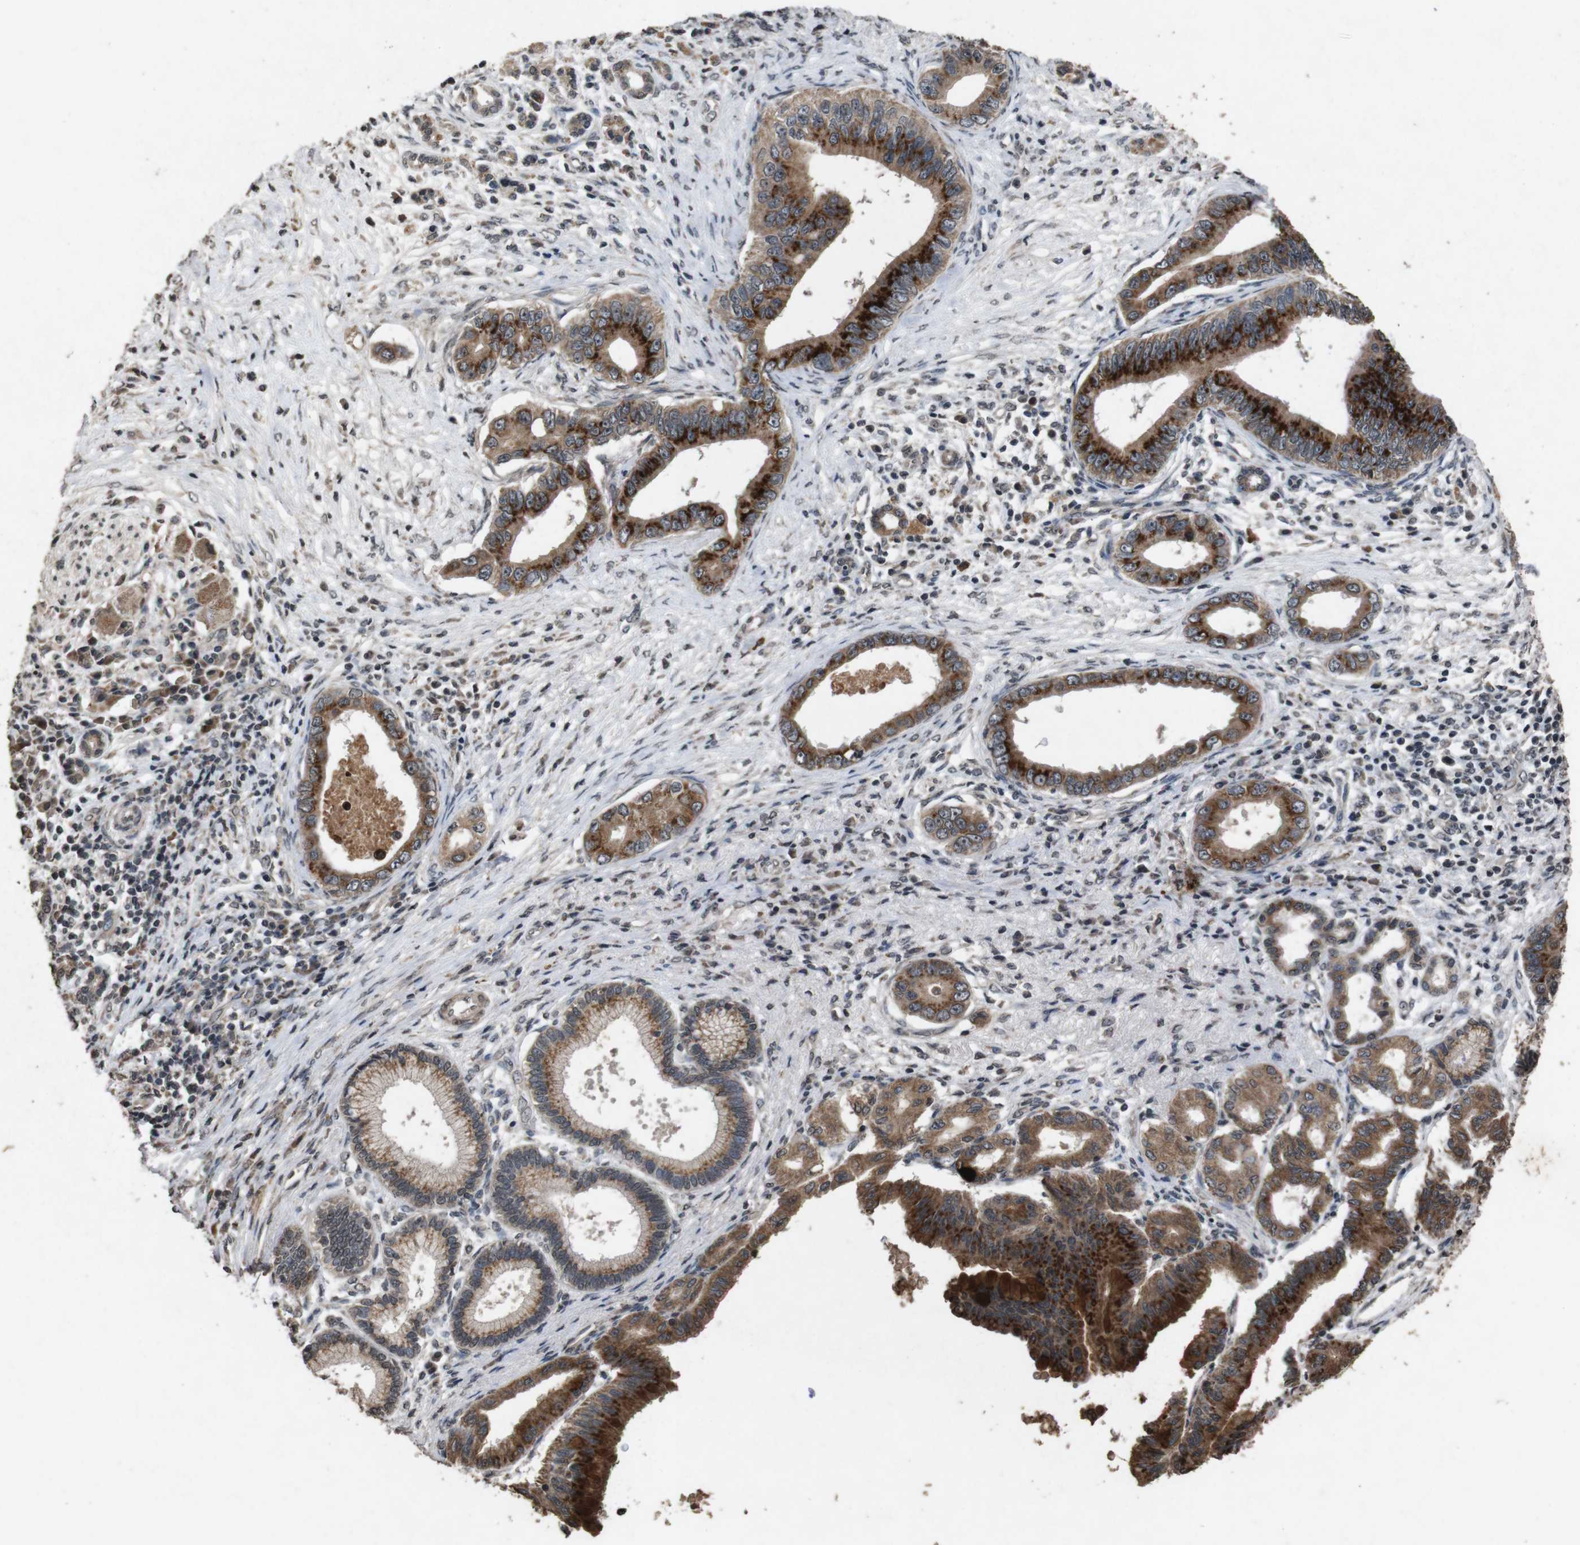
{"staining": {"intensity": "strong", "quantity": ">75%", "location": "cytoplasmic/membranous"}, "tissue": "pancreatic cancer", "cell_type": "Tumor cells", "image_type": "cancer", "snomed": [{"axis": "morphology", "description": "Adenocarcinoma, NOS"}, {"axis": "topography", "description": "Pancreas"}], "caption": "Immunohistochemistry (IHC) photomicrograph of neoplastic tissue: human pancreatic cancer (adenocarcinoma) stained using IHC exhibits high levels of strong protein expression localized specifically in the cytoplasmic/membranous of tumor cells, appearing as a cytoplasmic/membranous brown color.", "gene": "SORL1", "patient": {"sex": "male", "age": 77}}